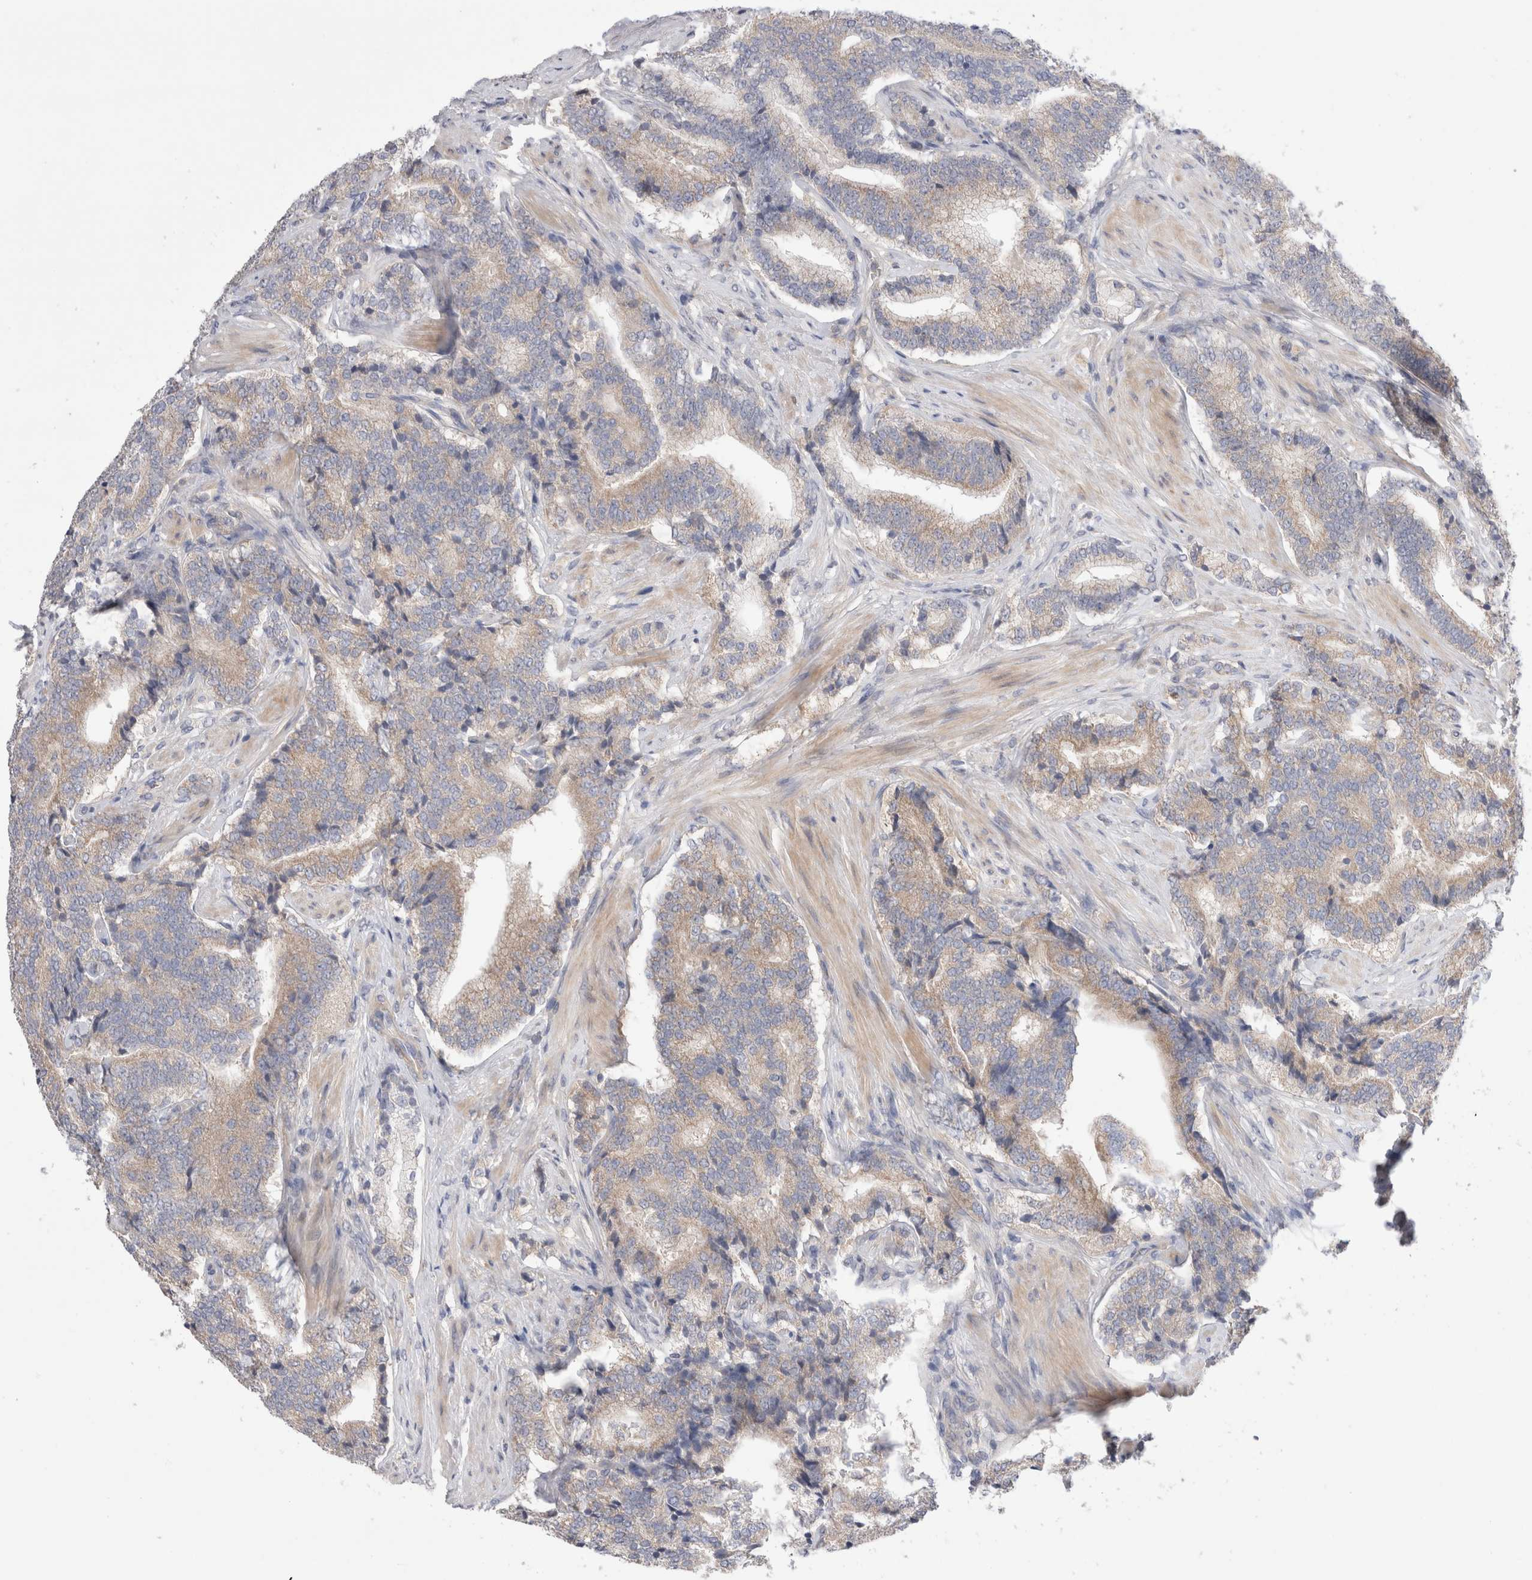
{"staining": {"intensity": "weak", "quantity": "25%-75%", "location": "cytoplasmic/membranous"}, "tissue": "prostate cancer", "cell_type": "Tumor cells", "image_type": "cancer", "snomed": [{"axis": "morphology", "description": "Adenocarcinoma, High grade"}, {"axis": "topography", "description": "Prostate"}], "caption": "High-power microscopy captured an immunohistochemistry photomicrograph of prostate cancer, revealing weak cytoplasmic/membranous expression in approximately 25%-75% of tumor cells.", "gene": "IFT74", "patient": {"sex": "male", "age": 55}}